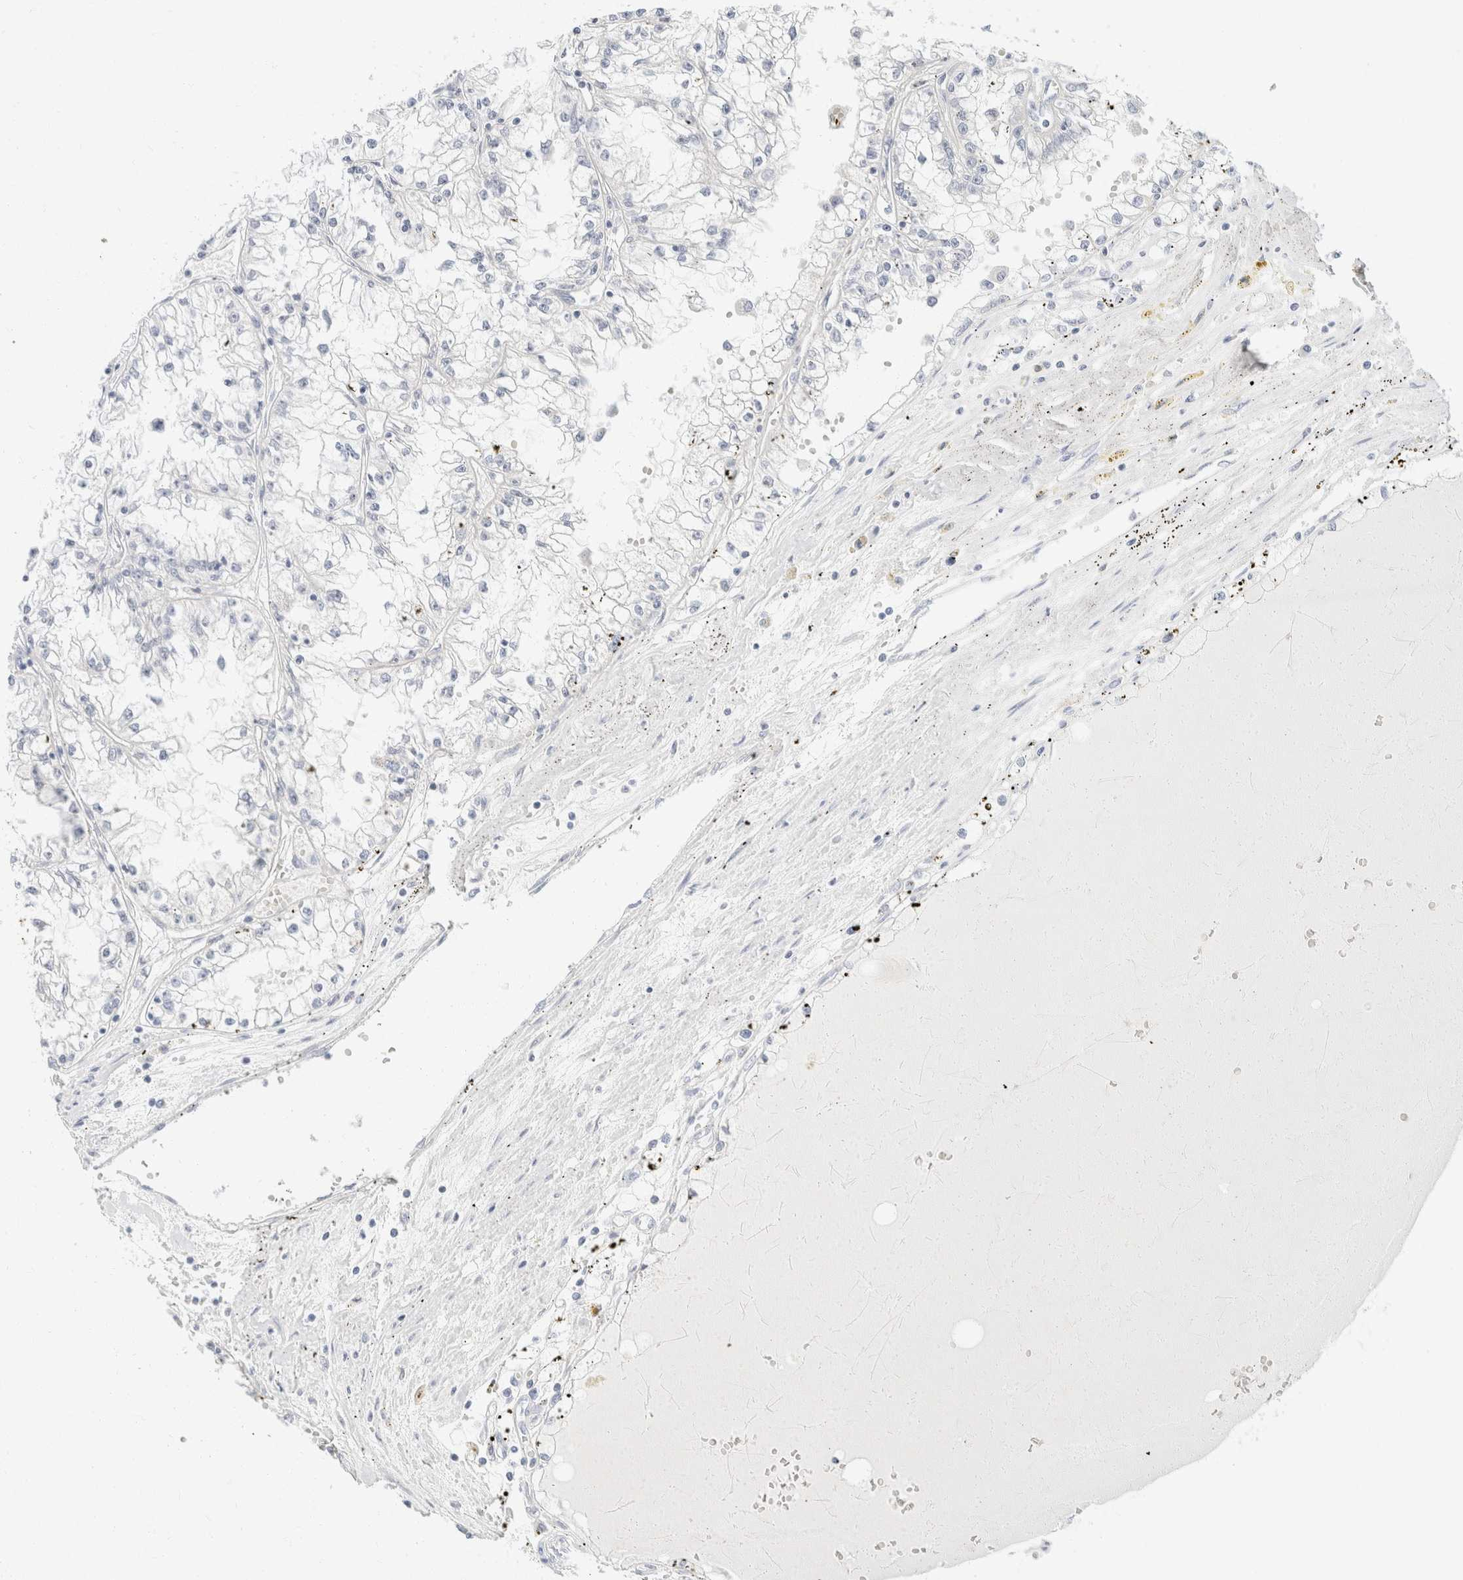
{"staining": {"intensity": "negative", "quantity": "none", "location": "none"}, "tissue": "renal cancer", "cell_type": "Tumor cells", "image_type": "cancer", "snomed": [{"axis": "morphology", "description": "Adenocarcinoma, NOS"}, {"axis": "topography", "description": "Kidney"}], "caption": "This is an immunohistochemistry (IHC) micrograph of human renal cancer. There is no staining in tumor cells.", "gene": "KRT20", "patient": {"sex": "male", "age": 56}}